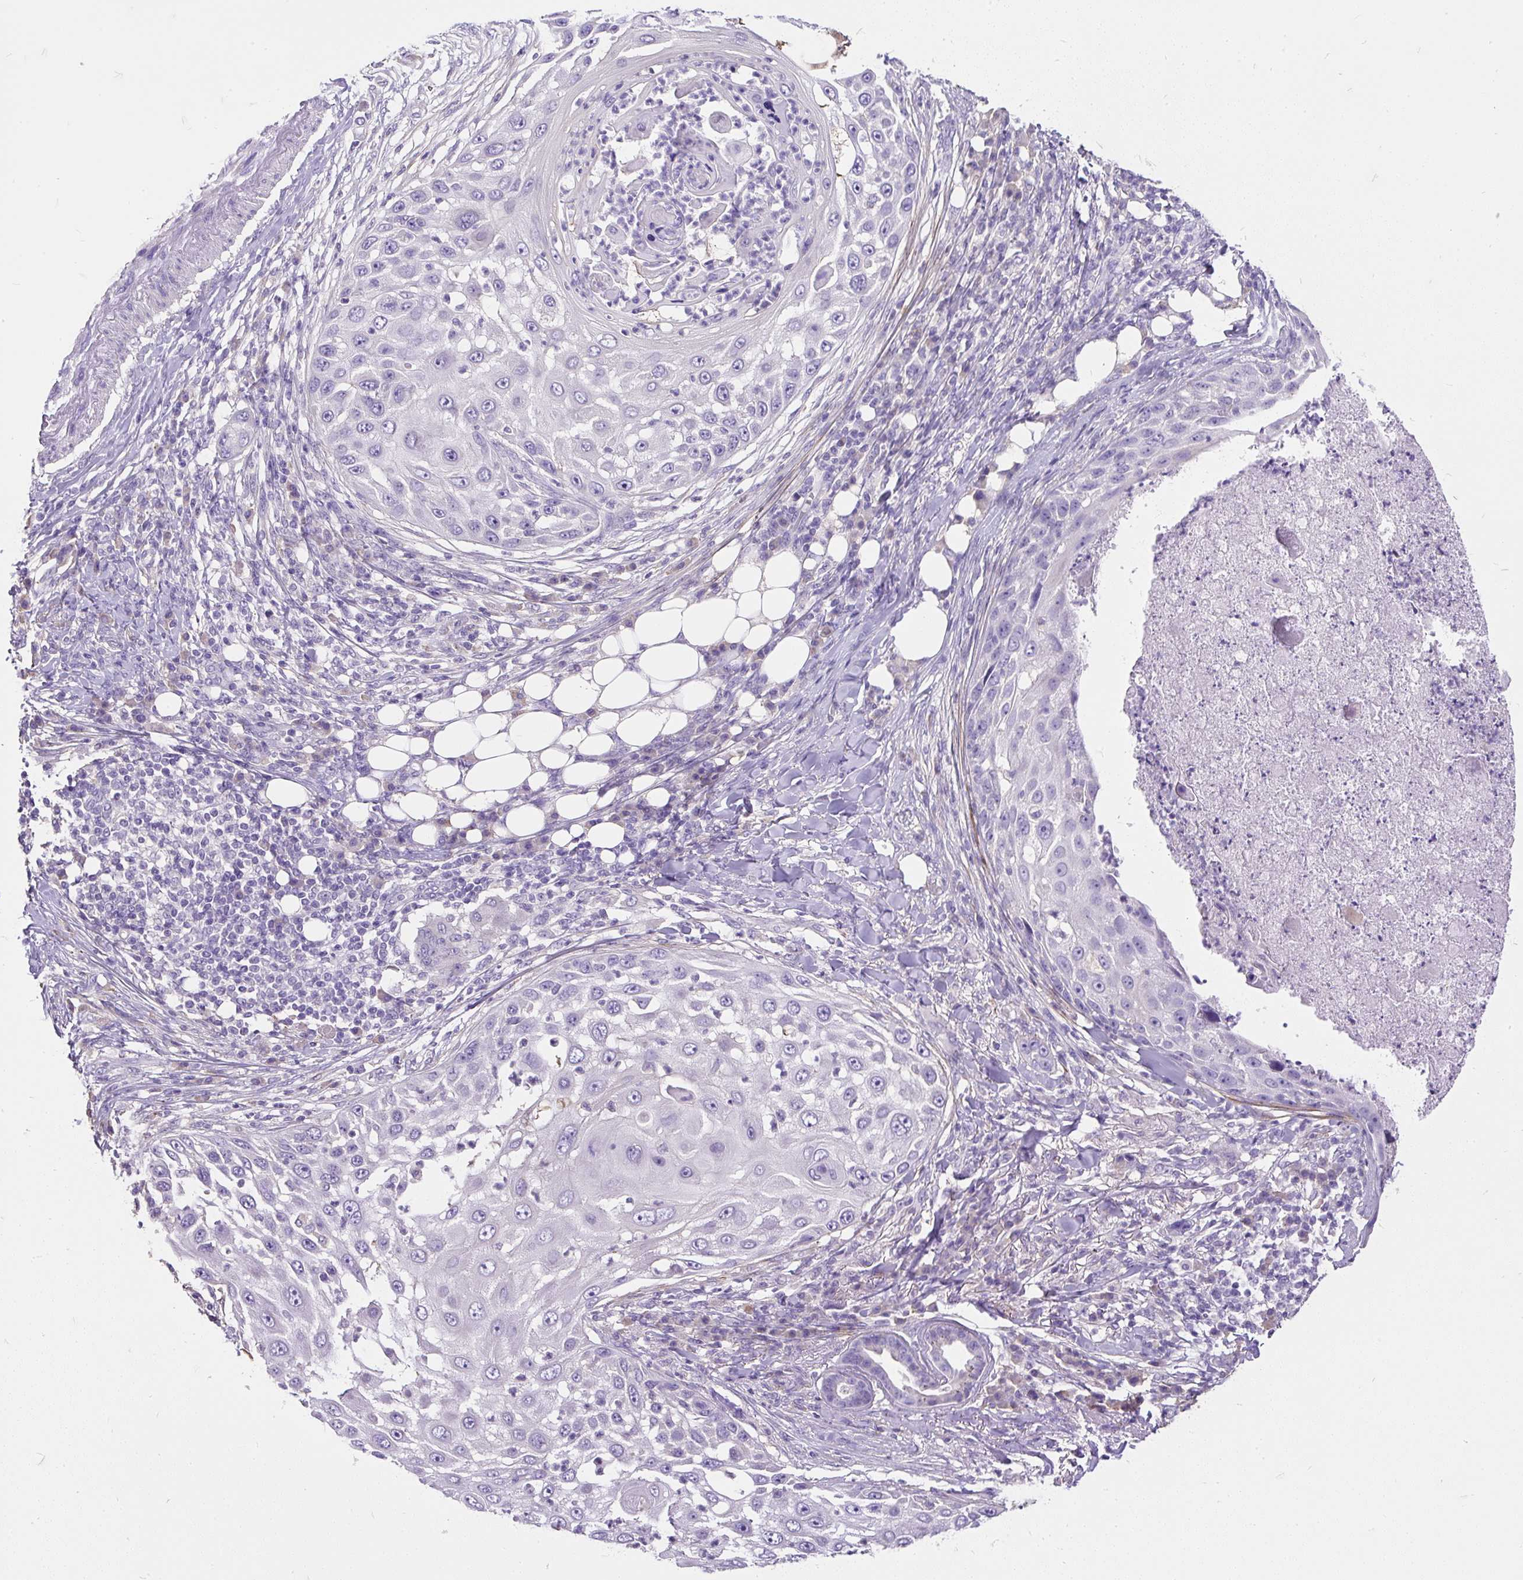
{"staining": {"intensity": "negative", "quantity": "none", "location": "none"}, "tissue": "skin cancer", "cell_type": "Tumor cells", "image_type": "cancer", "snomed": [{"axis": "morphology", "description": "Squamous cell carcinoma, NOS"}, {"axis": "topography", "description": "Skin"}], "caption": "Squamous cell carcinoma (skin) was stained to show a protein in brown. There is no significant staining in tumor cells.", "gene": "GBX1", "patient": {"sex": "female", "age": 44}}